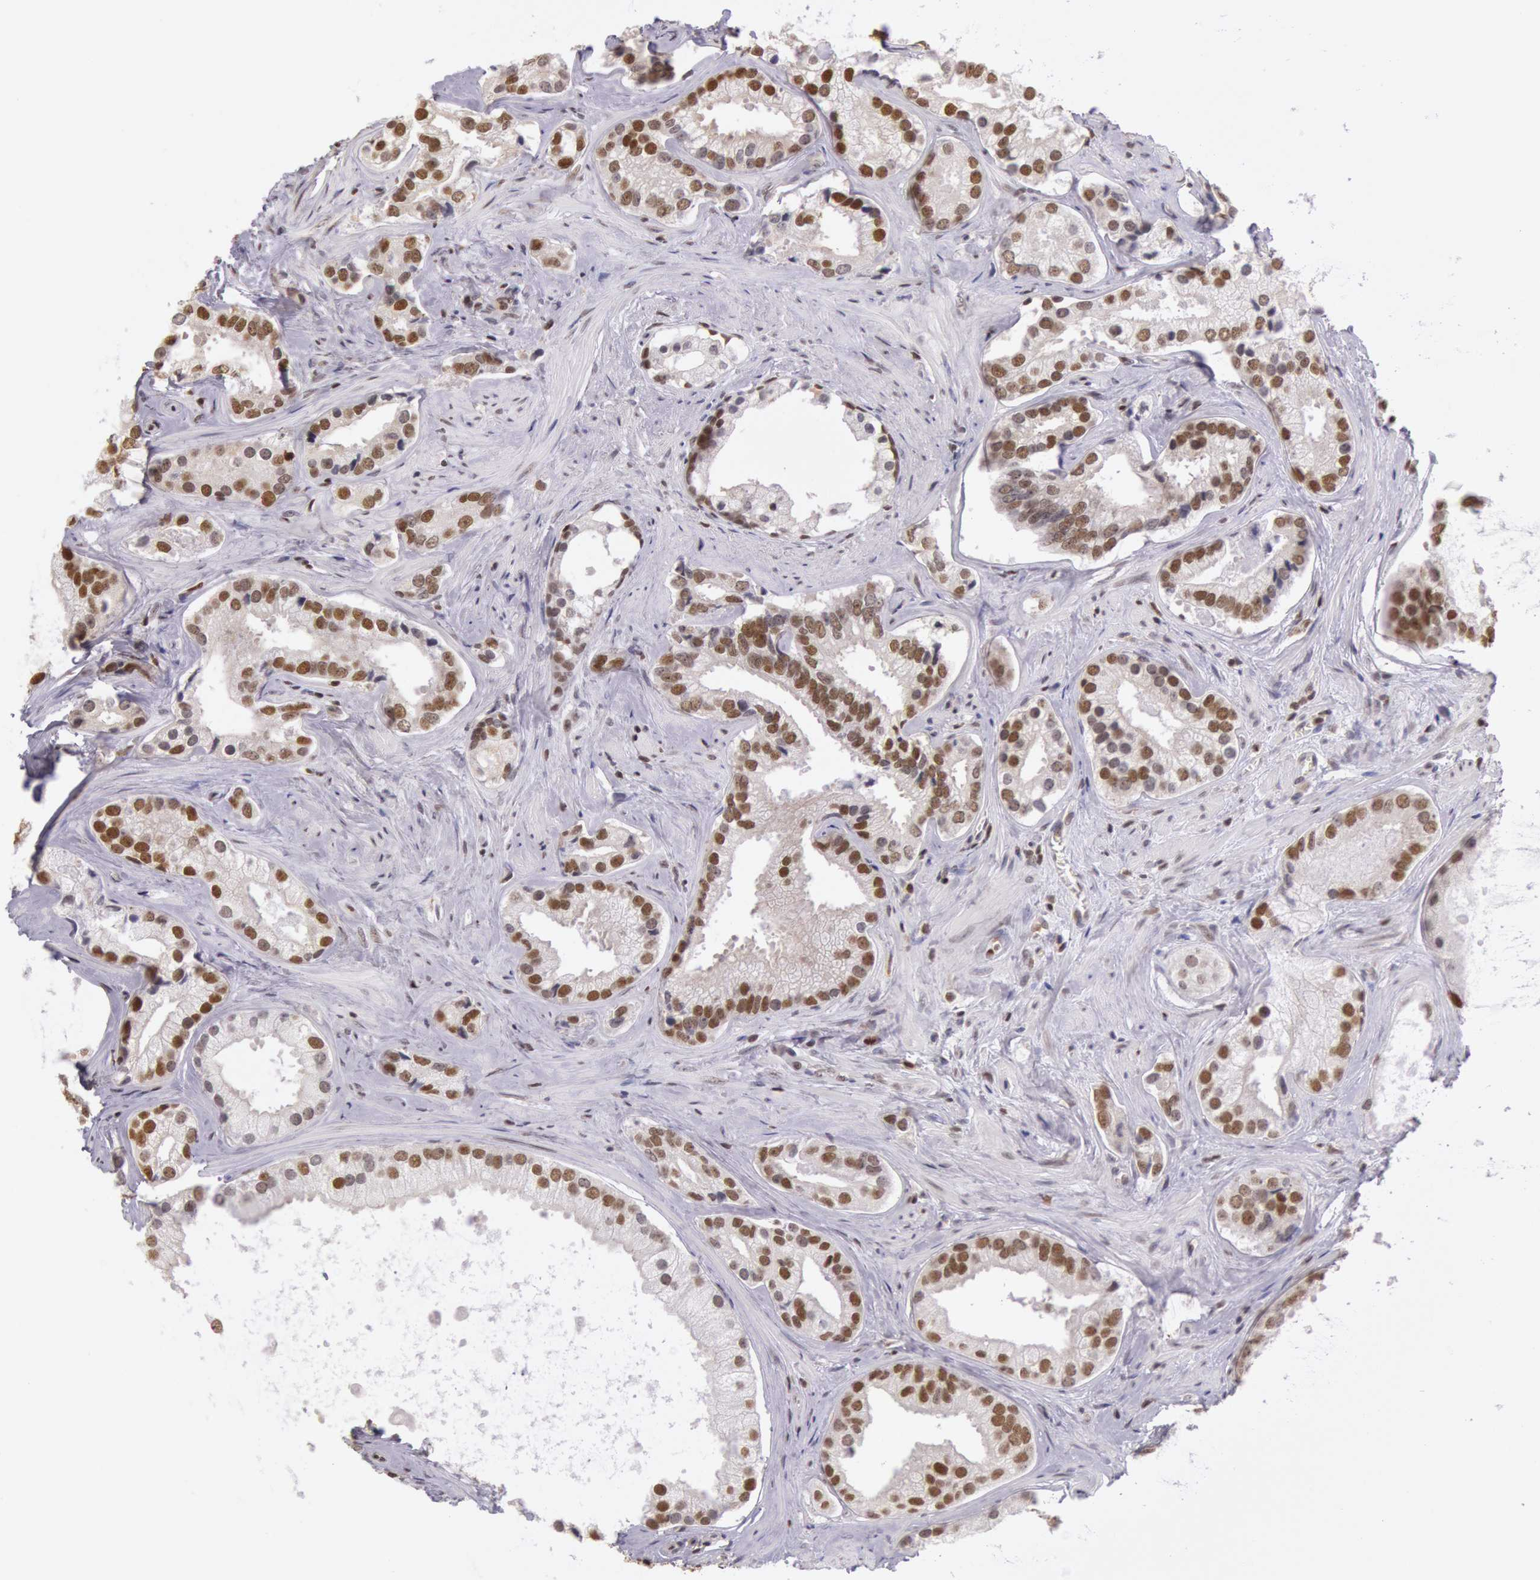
{"staining": {"intensity": "strong", "quantity": ">75%", "location": "nuclear"}, "tissue": "prostate cancer", "cell_type": "Tumor cells", "image_type": "cancer", "snomed": [{"axis": "morphology", "description": "Adenocarcinoma, Medium grade"}, {"axis": "topography", "description": "Prostate"}], "caption": "DAB immunohistochemical staining of prostate adenocarcinoma (medium-grade) demonstrates strong nuclear protein staining in approximately >75% of tumor cells.", "gene": "ESS2", "patient": {"sex": "male", "age": 70}}